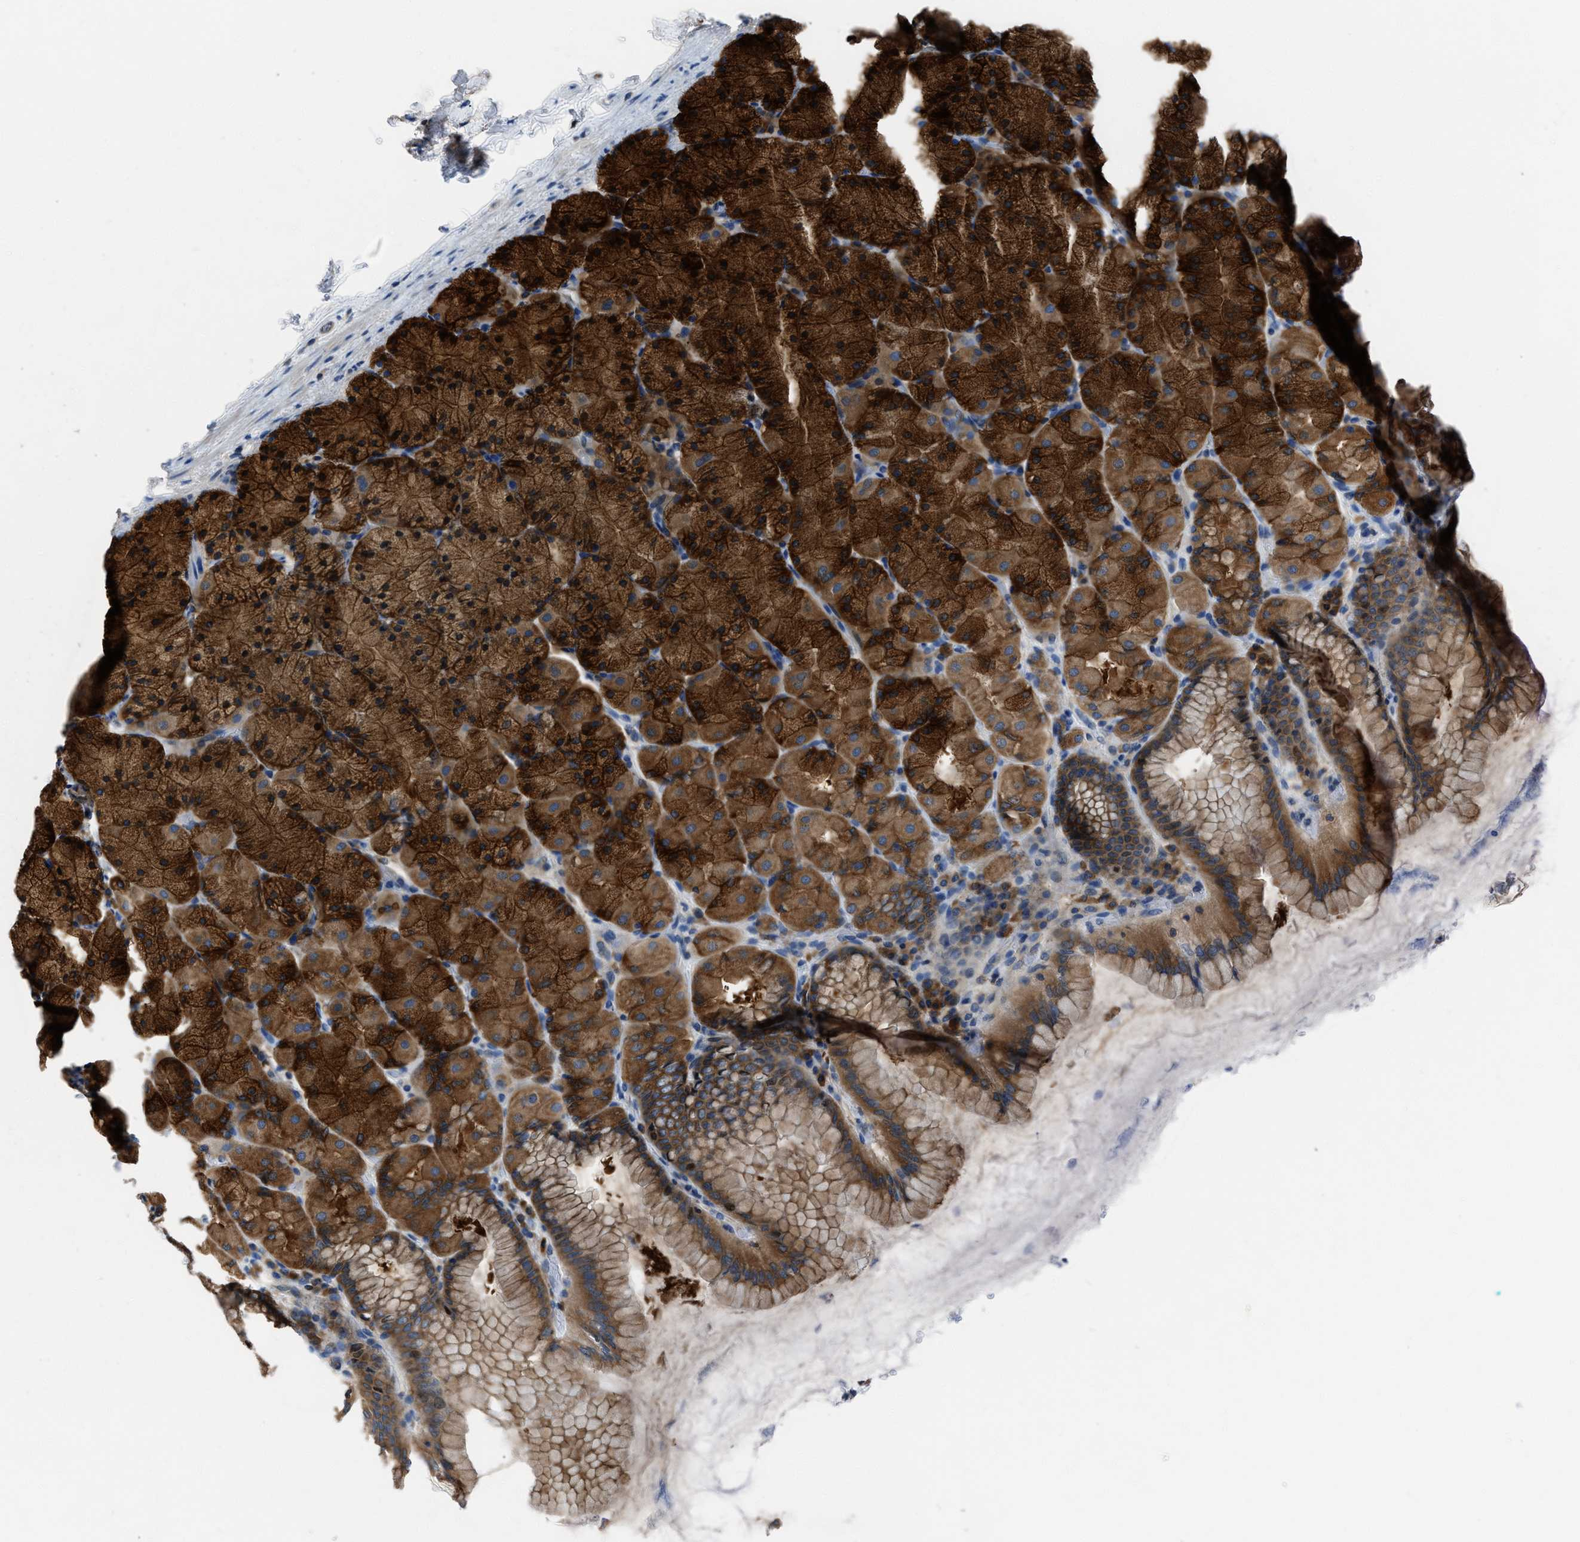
{"staining": {"intensity": "strong", "quantity": ">75%", "location": "cytoplasmic/membranous"}, "tissue": "stomach", "cell_type": "Glandular cells", "image_type": "normal", "snomed": [{"axis": "morphology", "description": "Normal tissue, NOS"}, {"axis": "topography", "description": "Stomach, upper"}], "caption": "A brown stain labels strong cytoplasmic/membranous positivity of a protein in glandular cells of normal human stomach.", "gene": "YARS1", "patient": {"sex": "female", "age": 56}}